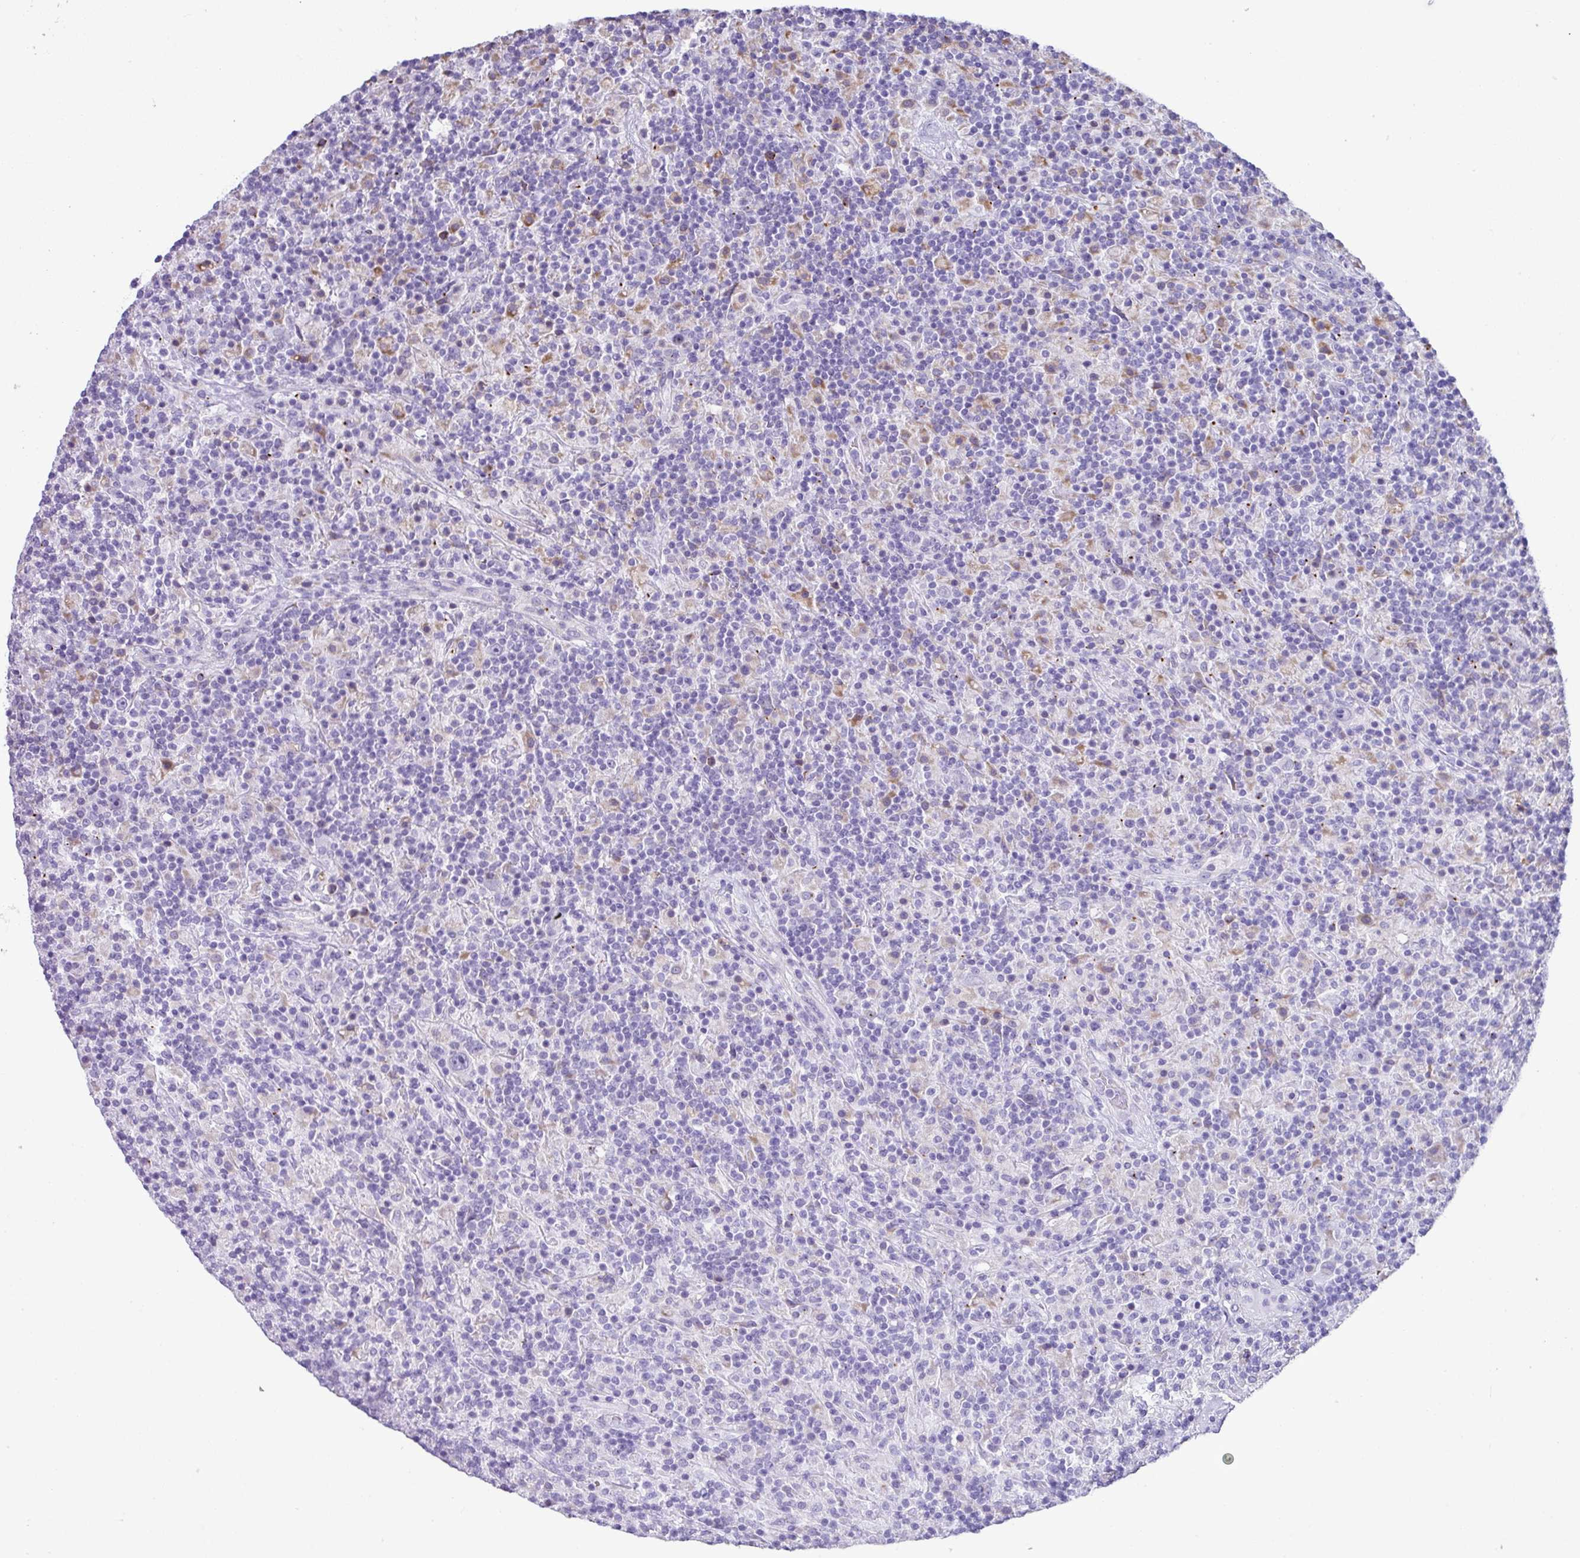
{"staining": {"intensity": "negative", "quantity": "none", "location": "none"}, "tissue": "lymphoma", "cell_type": "Tumor cells", "image_type": "cancer", "snomed": [{"axis": "morphology", "description": "Hodgkin's disease, NOS"}, {"axis": "topography", "description": "Lymph node"}], "caption": "The histopathology image shows no significant positivity in tumor cells of Hodgkin's disease.", "gene": "RGS21", "patient": {"sex": "male", "age": 70}}